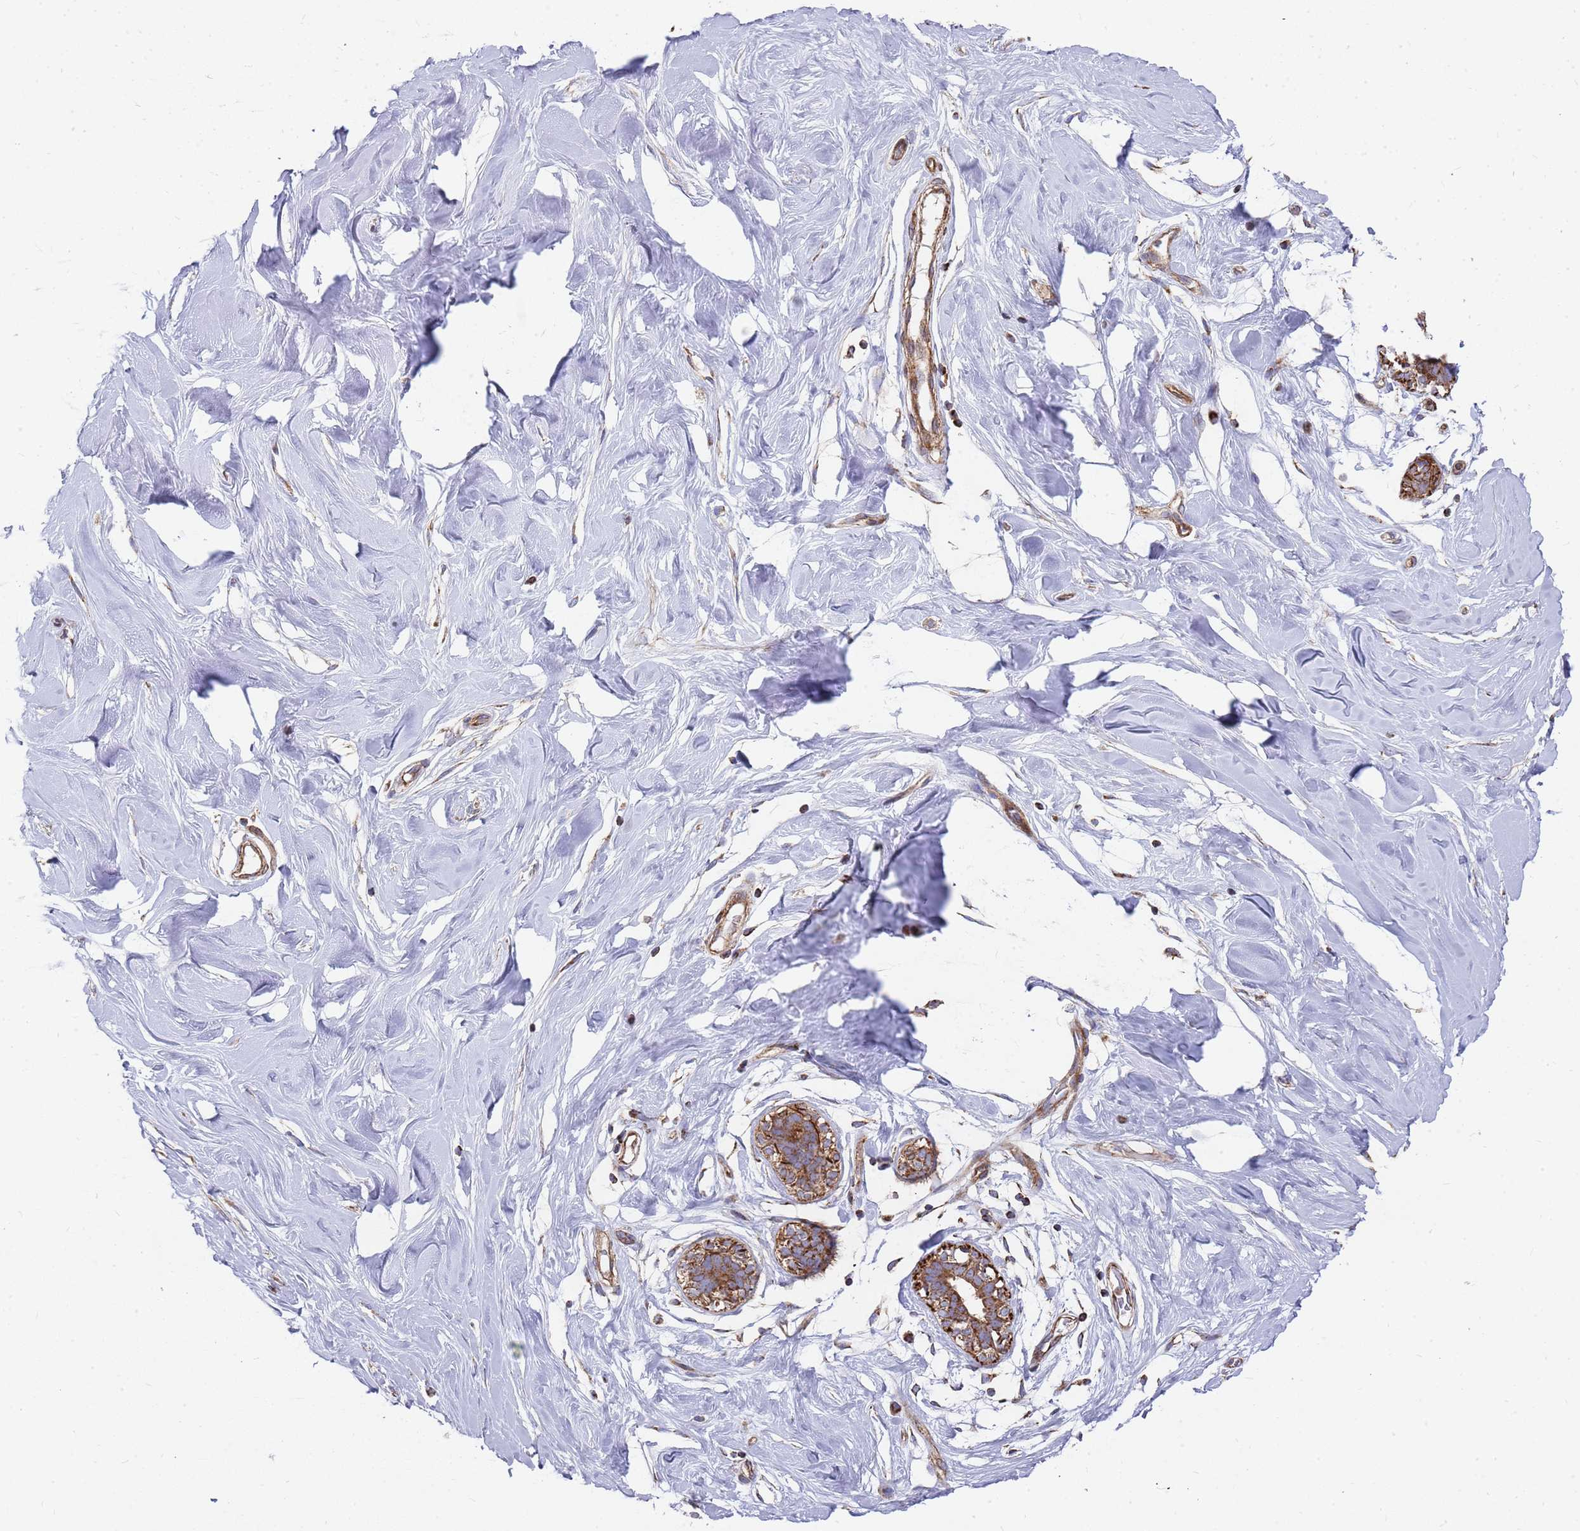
{"staining": {"intensity": "negative", "quantity": "none", "location": "none"}, "tissue": "adipose tissue", "cell_type": "Adipocytes", "image_type": "normal", "snomed": [{"axis": "morphology", "description": "Normal tissue, NOS"}, {"axis": "topography", "description": "Breast"}], "caption": "An image of human adipose tissue is negative for staining in adipocytes. (Stains: DAB (3,3'-diaminobenzidine) immunohistochemistry (IHC) with hematoxylin counter stain, Microscopy: brightfield microscopy at high magnification).", "gene": "WDFY3", "patient": {"sex": "female", "age": 26}}